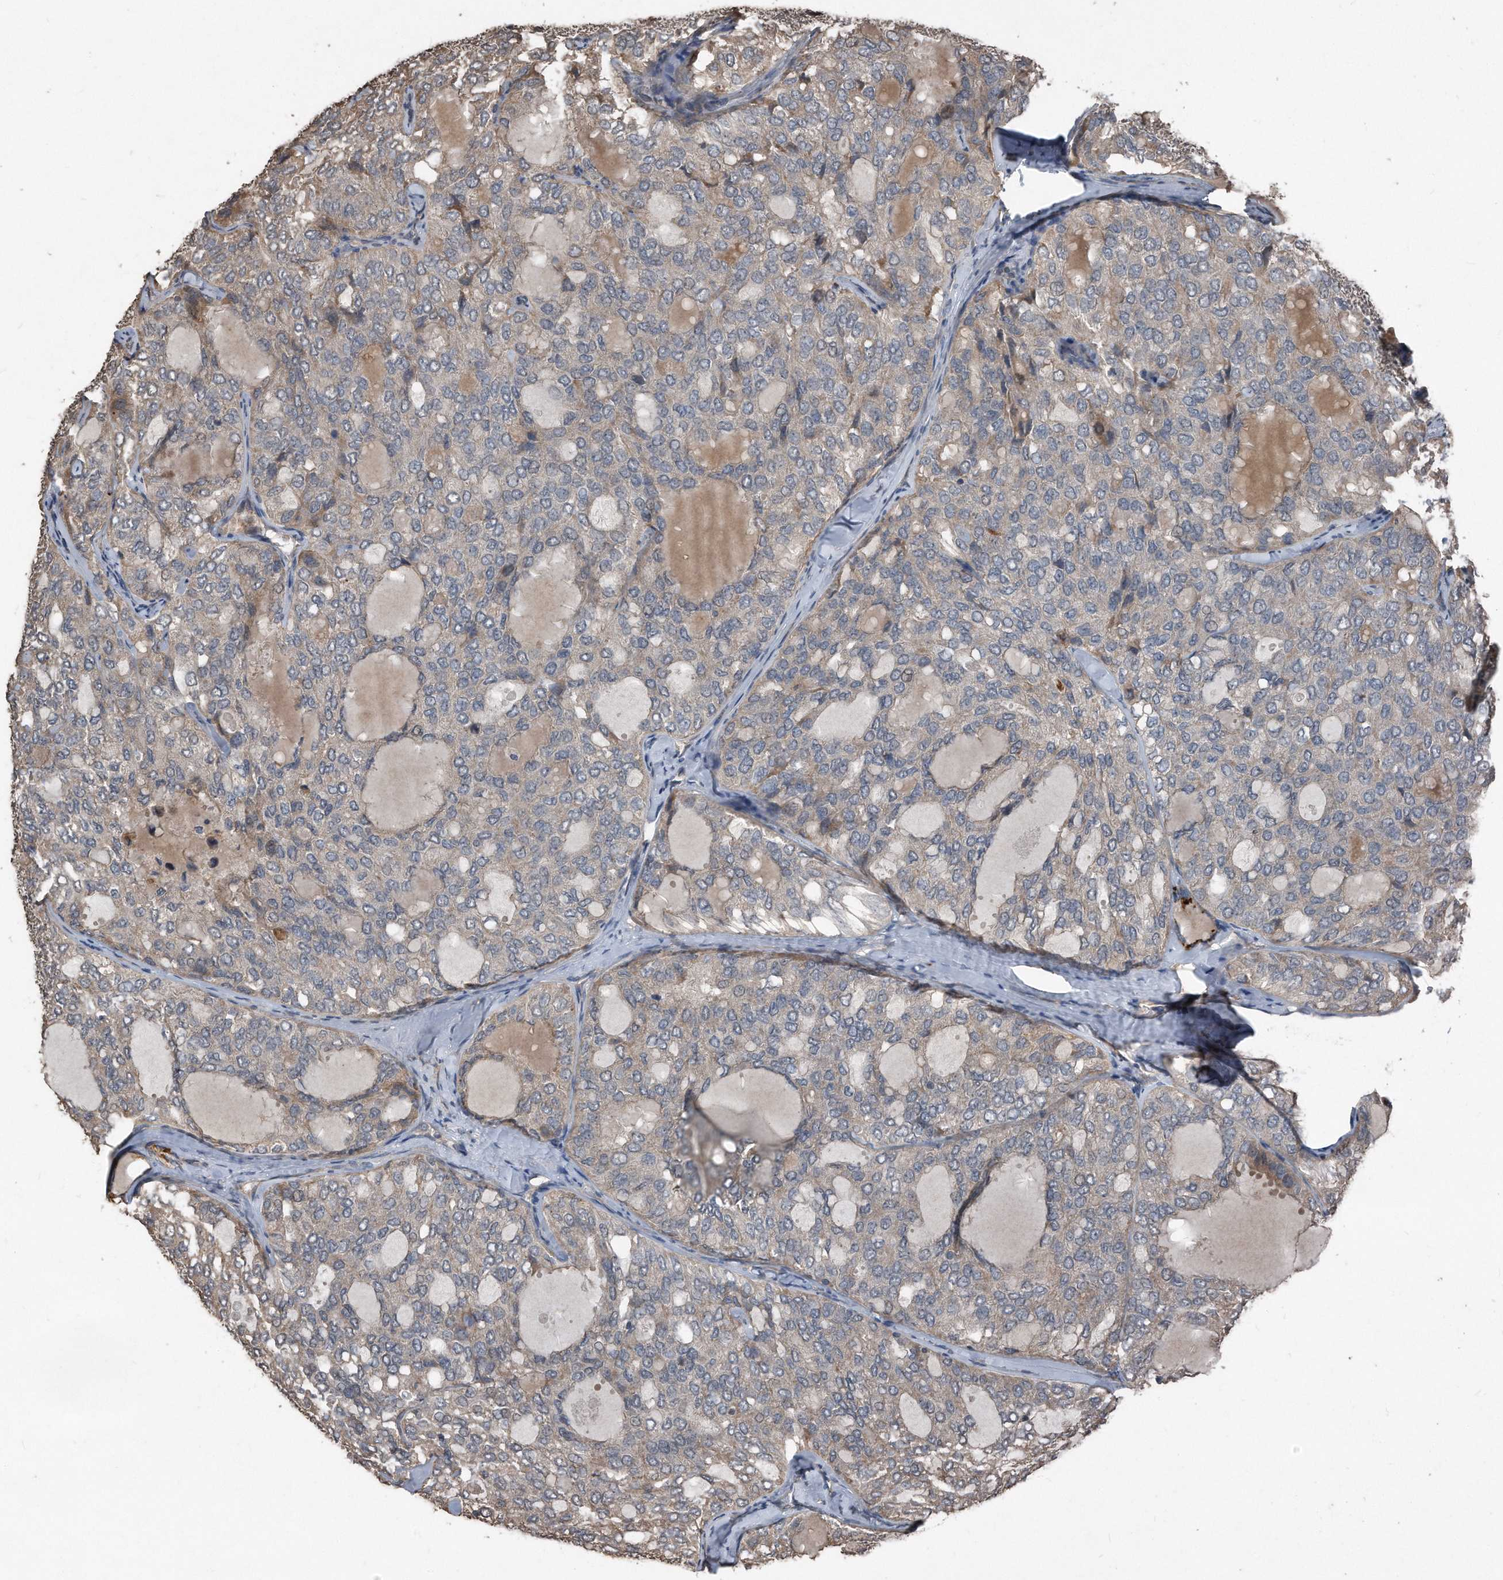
{"staining": {"intensity": "weak", "quantity": "<25%", "location": "cytoplasmic/membranous"}, "tissue": "thyroid cancer", "cell_type": "Tumor cells", "image_type": "cancer", "snomed": [{"axis": "morphology", "description": "Follicular adenoma carcinoma, NOS"}, {"axis": "topography", "description": "Thyroid gland"}], "caption": "High power microscopy micrograph of an immunohistochemistry photomicrograph of thyroid cancer, revealing no significant expression in tumor cells.", "gene": "ANKRD10", "patient": {"sex": "male", "age": 75}}